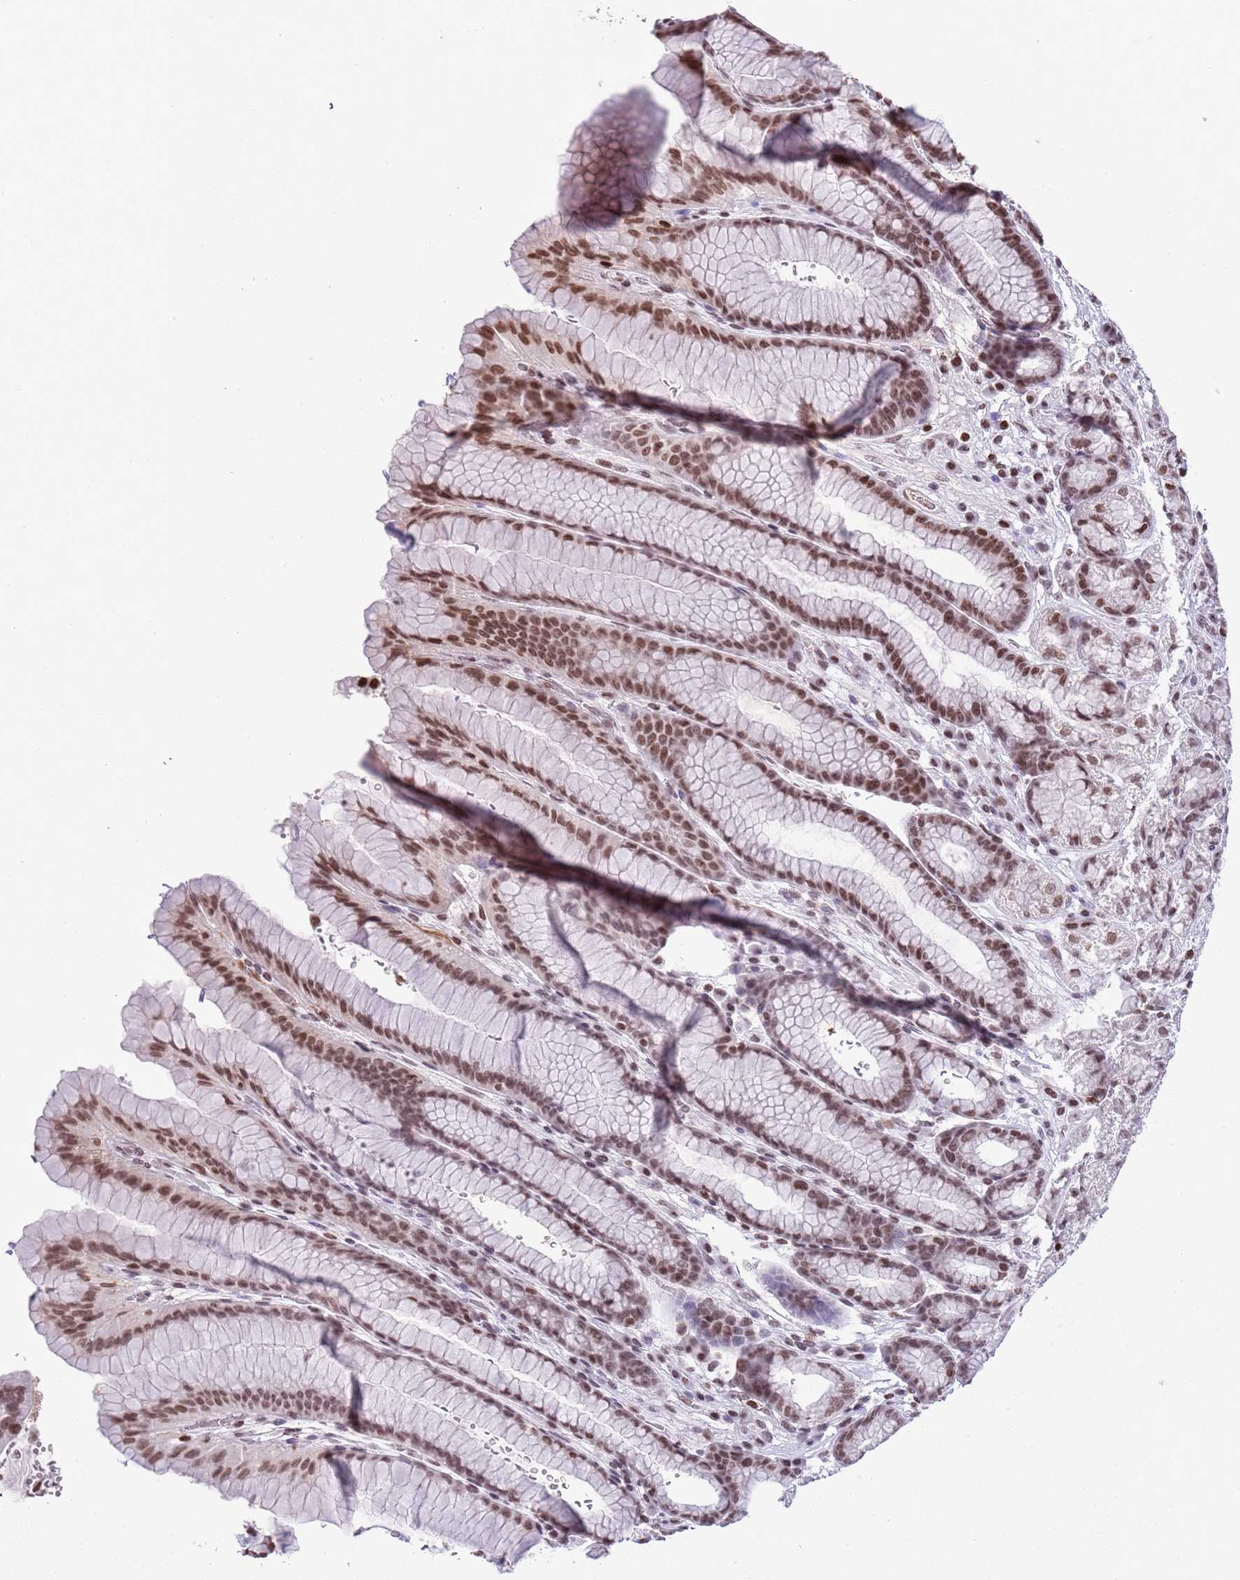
{"staining": {"intensity": "moderate", "quantity": ">75%", "location": "nuclear"}, "tissue": "stomach", "cell_type": "Glandular cells", "image_type": "normal", "snomed": [{"axis": "morphology", "description": "Normal tissue, NOS"}, {"axis": "morphology", "description": "Adenocarcinoma, NOS"}, {"axis": "topography", "description": "Stomach"}], "caption": "This photomicrograph reveals IHC staining of benign stomach, with medium moderate nuclear positivity in about >75% of glandular cells.", "gene": "KPNA3", "patient": {"sex": "male", "age": 57}}